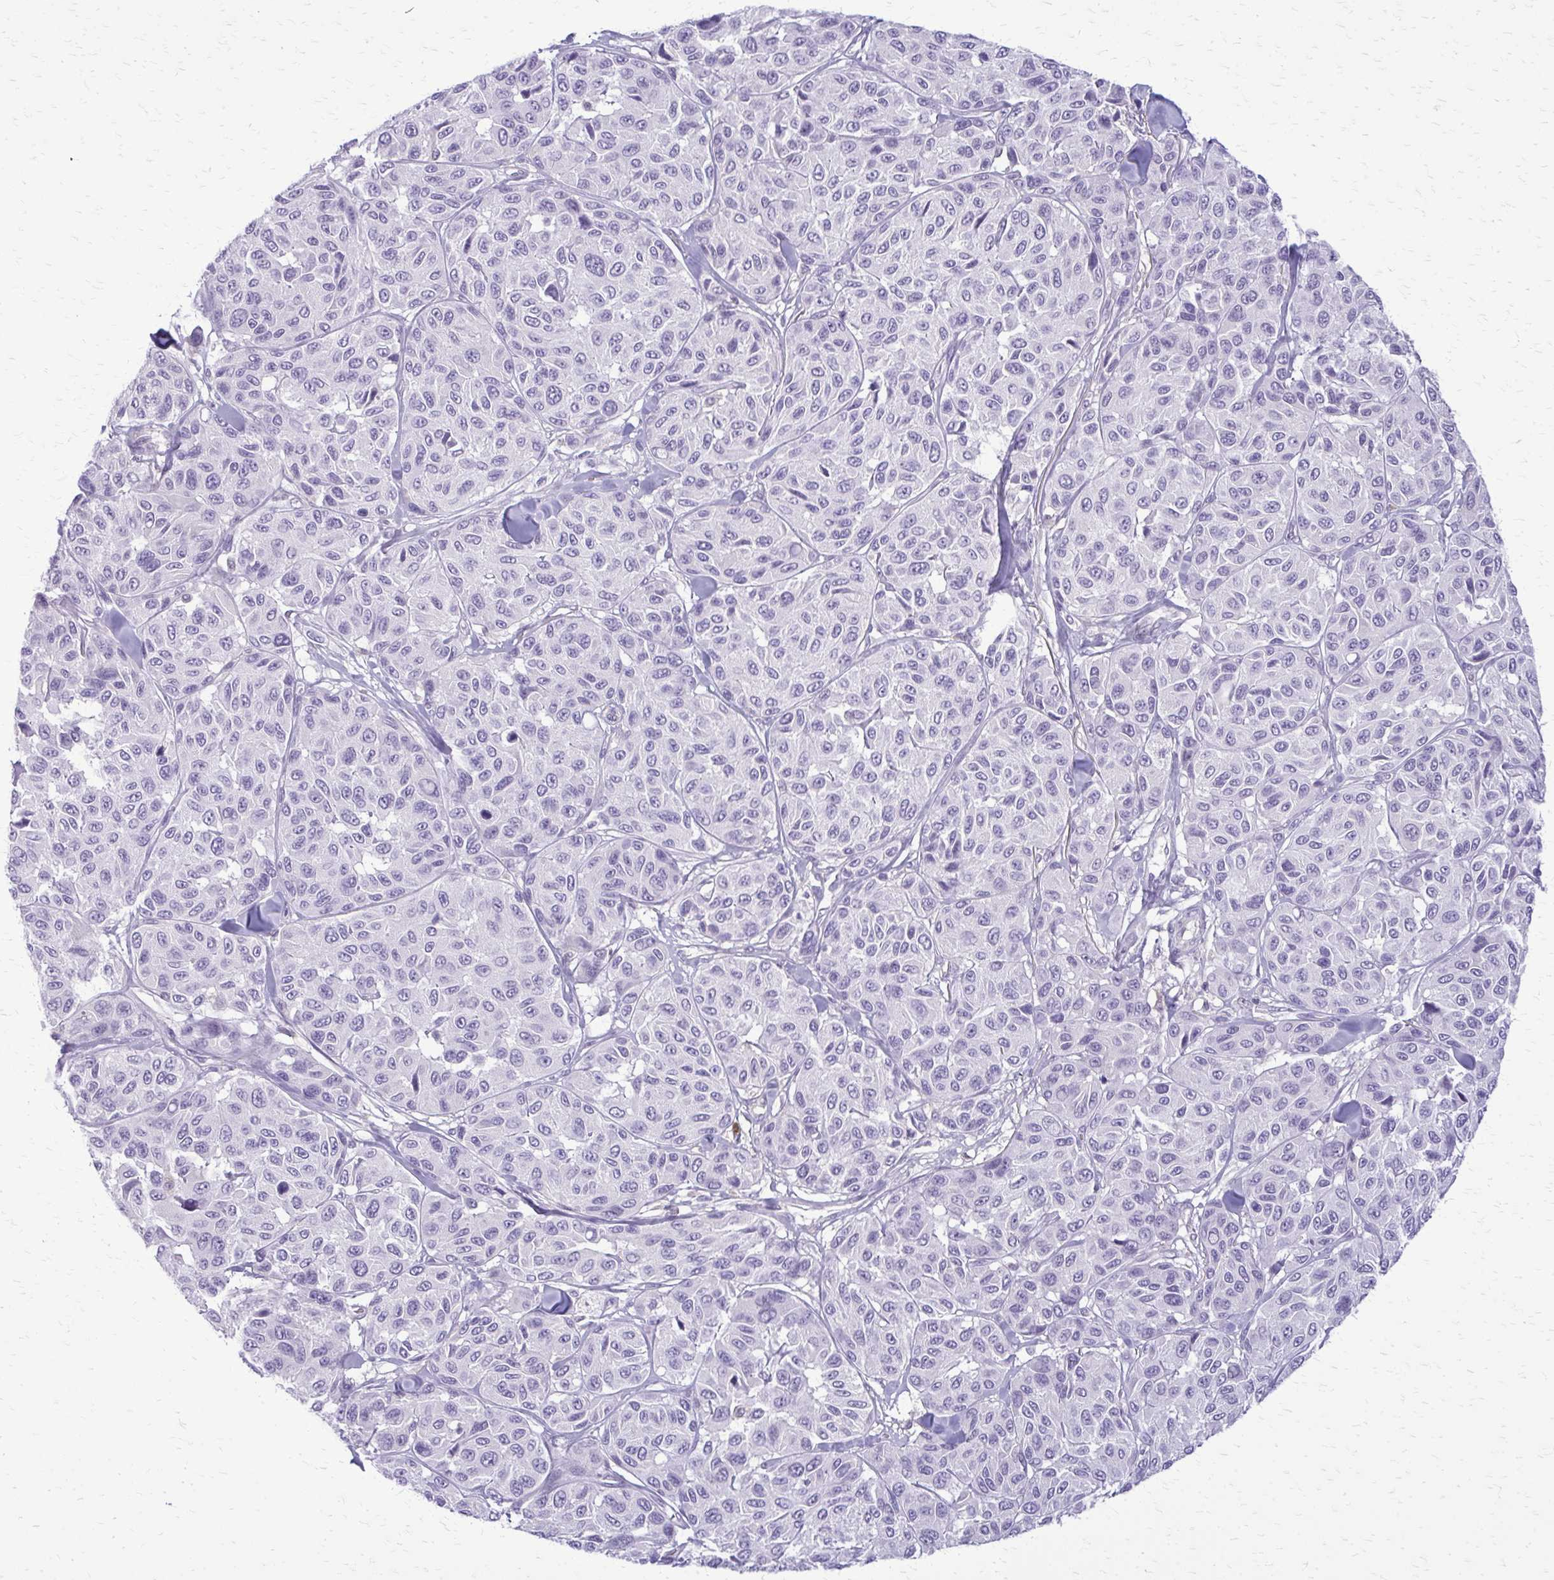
{"staining": {"intensity": "negative", "quantity": "none", "location": "none"}, "tissue": "melanoma", "cell_type": "Tumor cells", "image_type": "cancer", "snomed": [{"axis": "morphology", "description": "Malignant melanoma, NOS"}, {"axis": "topography", "description": "Skin"}], "caption": "Photomicrograph shows no significant protein positivity in tumor cells of melanoma.", "gene": "GLRX", "patient": {"sex": "female", "age": 66}}